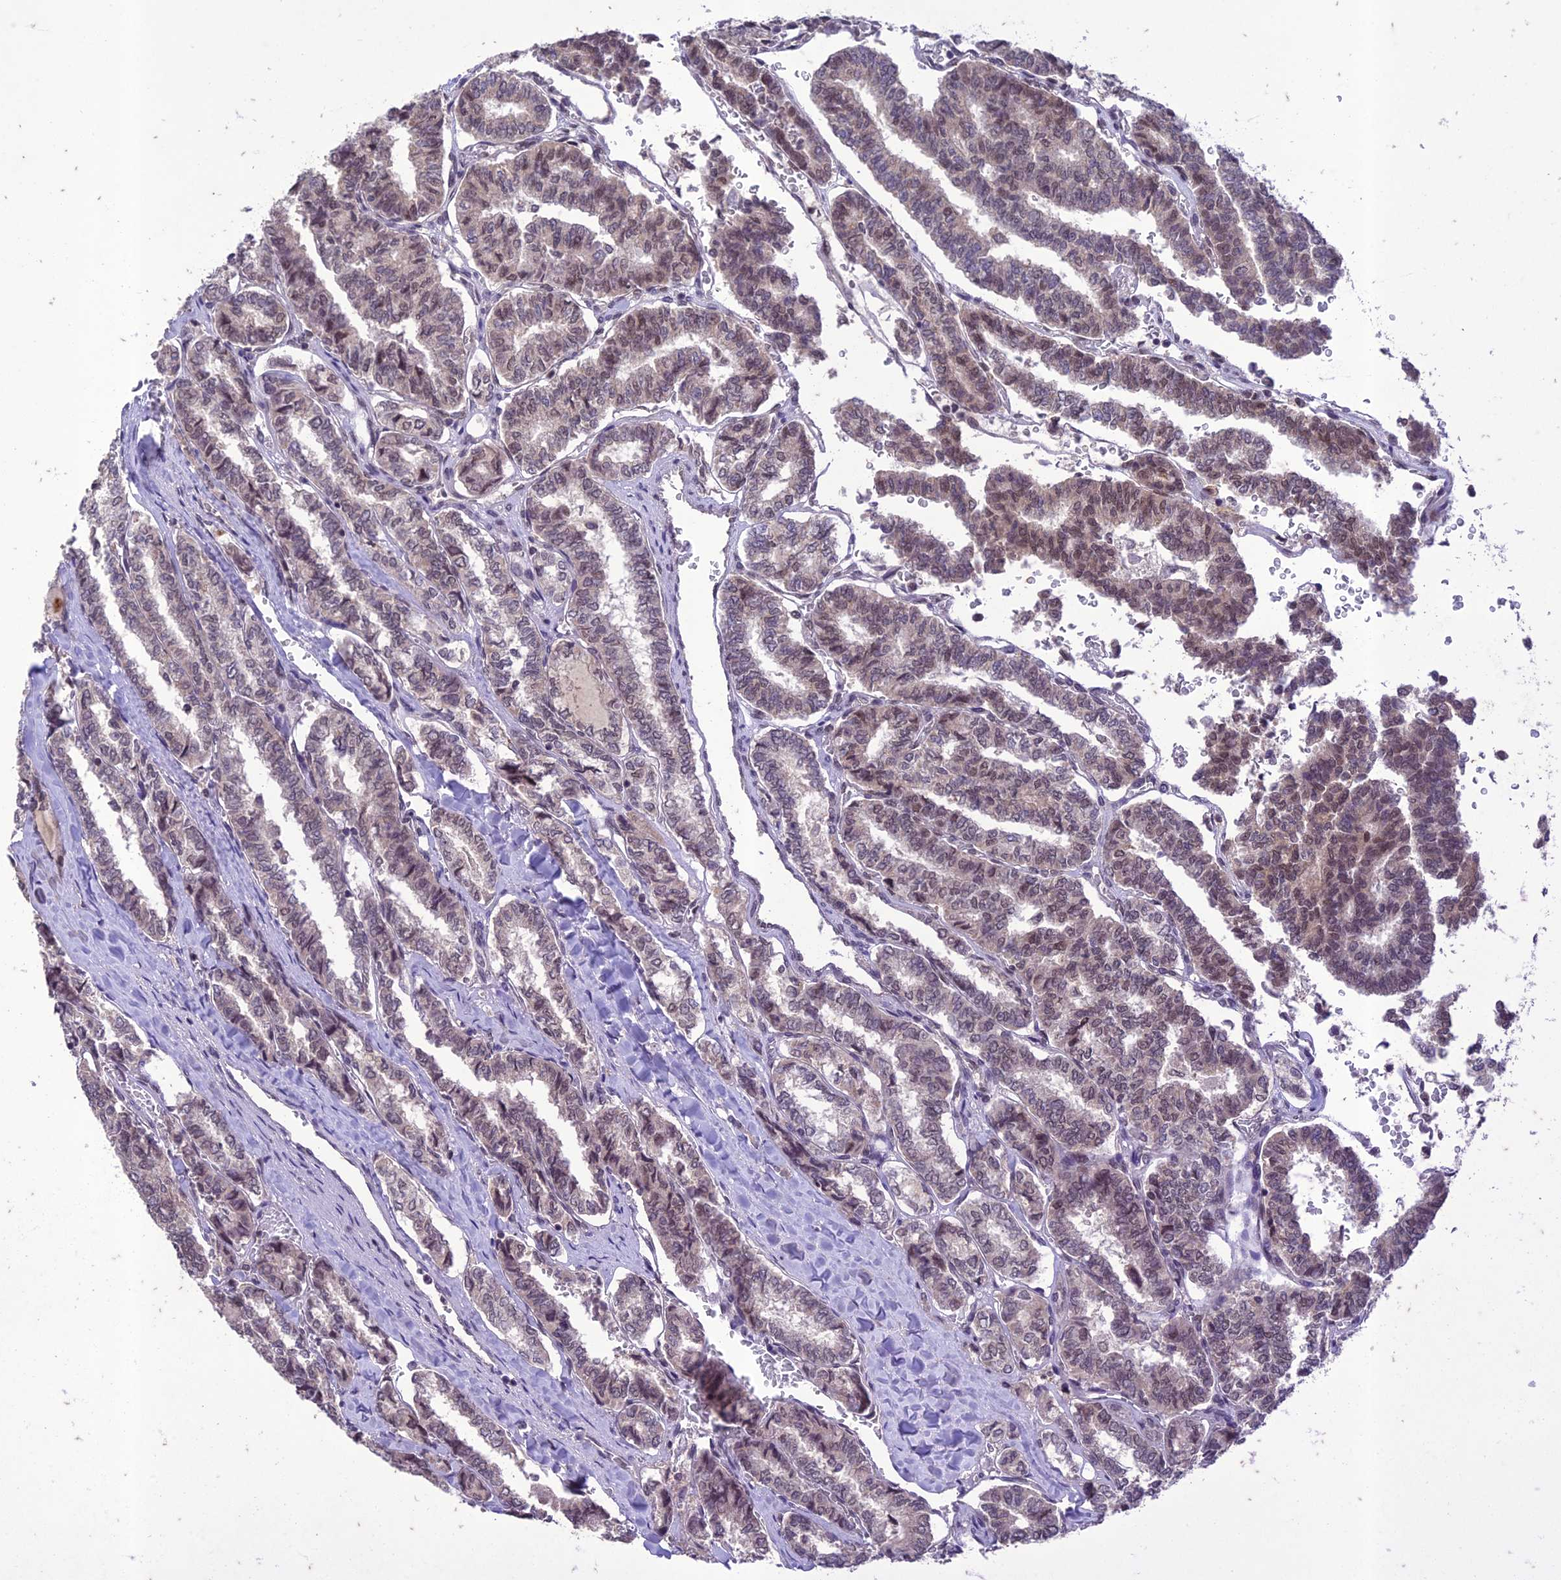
{"staining": {"intensity": "moderate", "quantity": "25%-75%", "location": "nuclear"}, "tissue": "thyroid cancer", "cell_type": "Tumor cells", "image_type": "cancer", "snomed": [{"axis": "morphology", "description": "Papillary adenocarcinoma, NOS"}, {"axis": "topography", "description": "Thyroid gland"}], "caption": "An image of papillary adenocarcinoma (thyroid) stained for a protein shows moderate nuclear brown staining in tumor cells.", "gene": "POP4", "patient": {"sex": "female", "age": 35}}